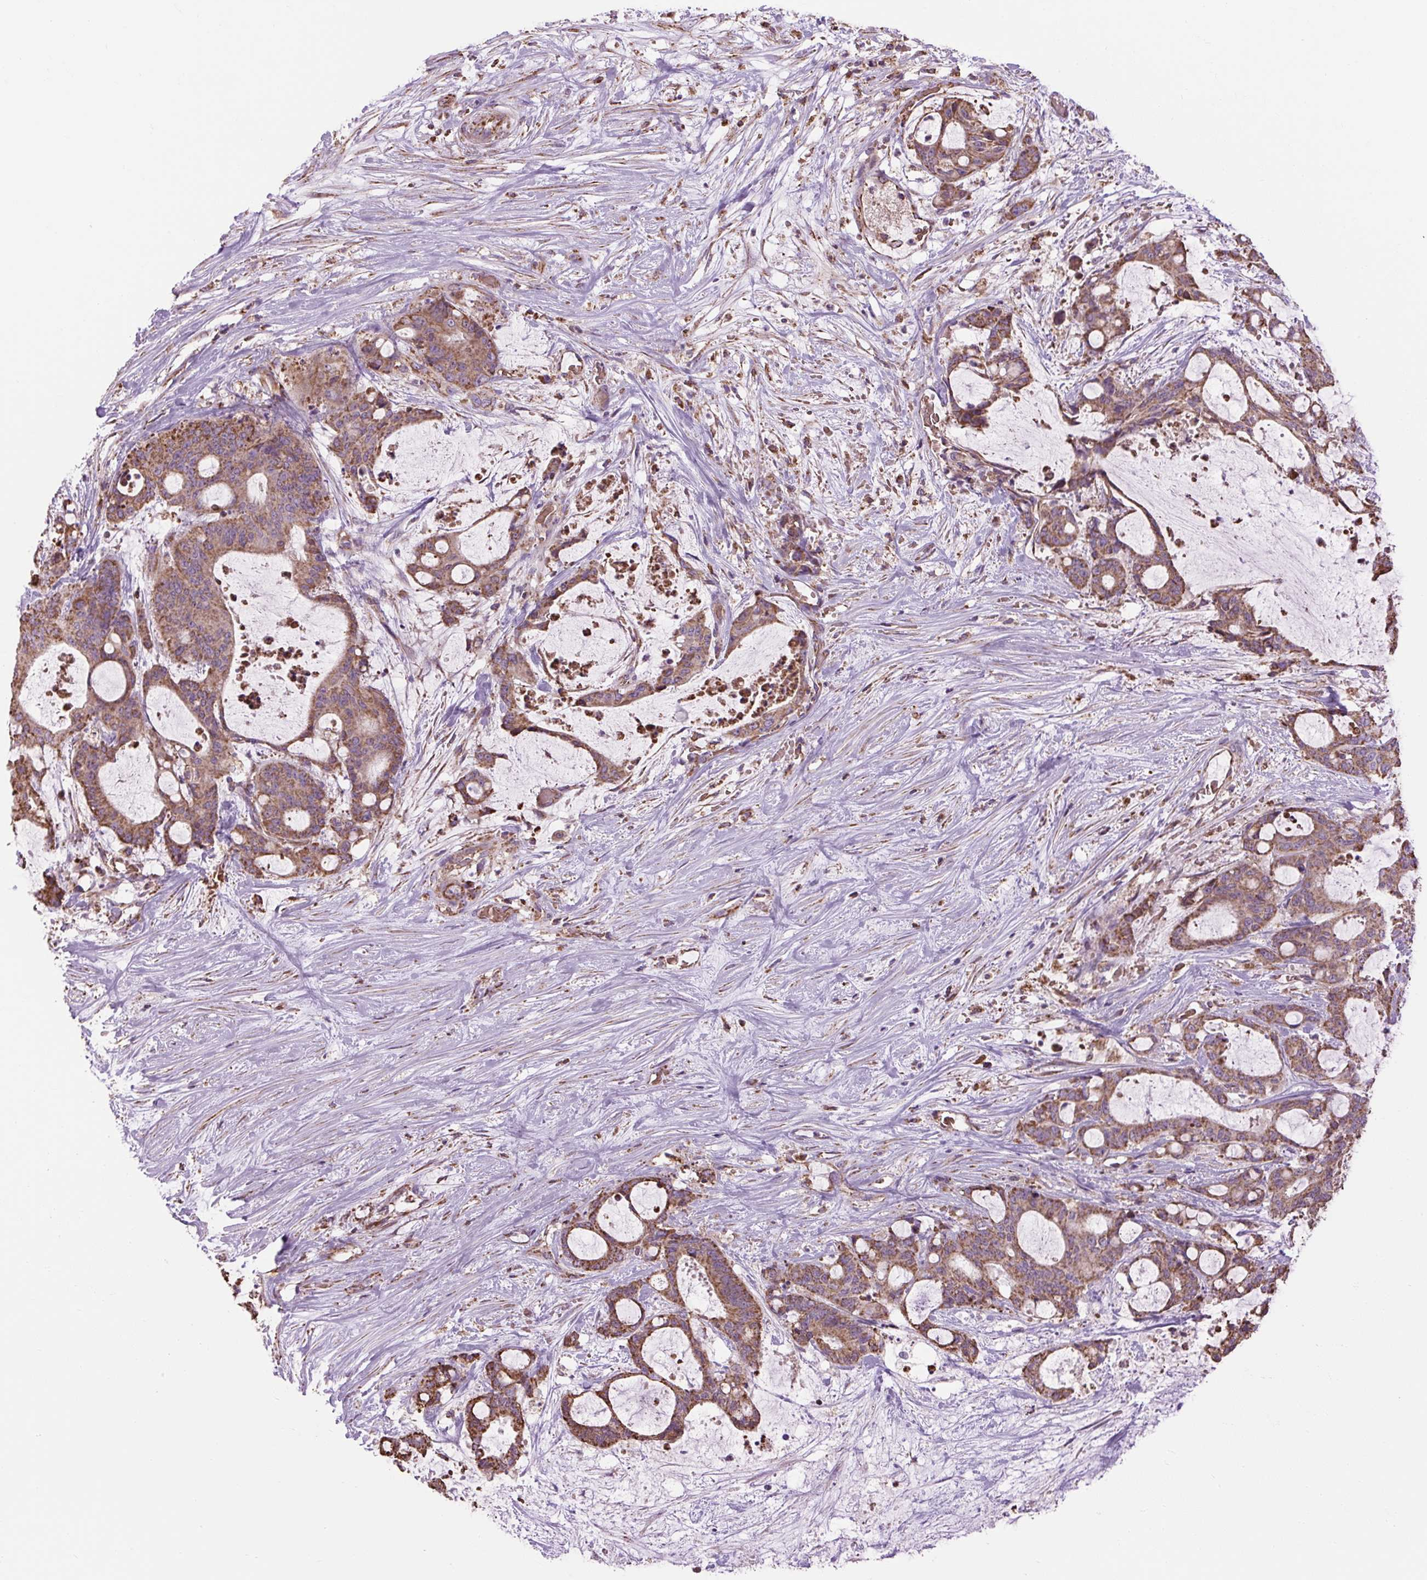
{"staining": {"intensity": "moderate", "quantity": ">75%", "location": "cytoplasmic/membranous"}, "tissue": "liver cancer", "cell_type": "Tumor cells", "image_type": "cancer", "snomed": [{"axis": "morphology", "description": "Normal tissue, NOS"}, {"axis": "morphology", "description": "Cholangiocarcinoma"}, {"axis": "topography", "description": "Liver"}, {"axis": "topography", "description": "Peripheral nerve tissue"}], "caption": "Protein staining of cholangiocarcinoma (liver) tissue reveals moderate cytoplasmic/membranous positivity in approximately >75% of tumor cells.", "gene": "PLCG1", "patient": {"sex": "female", "age": 73}}